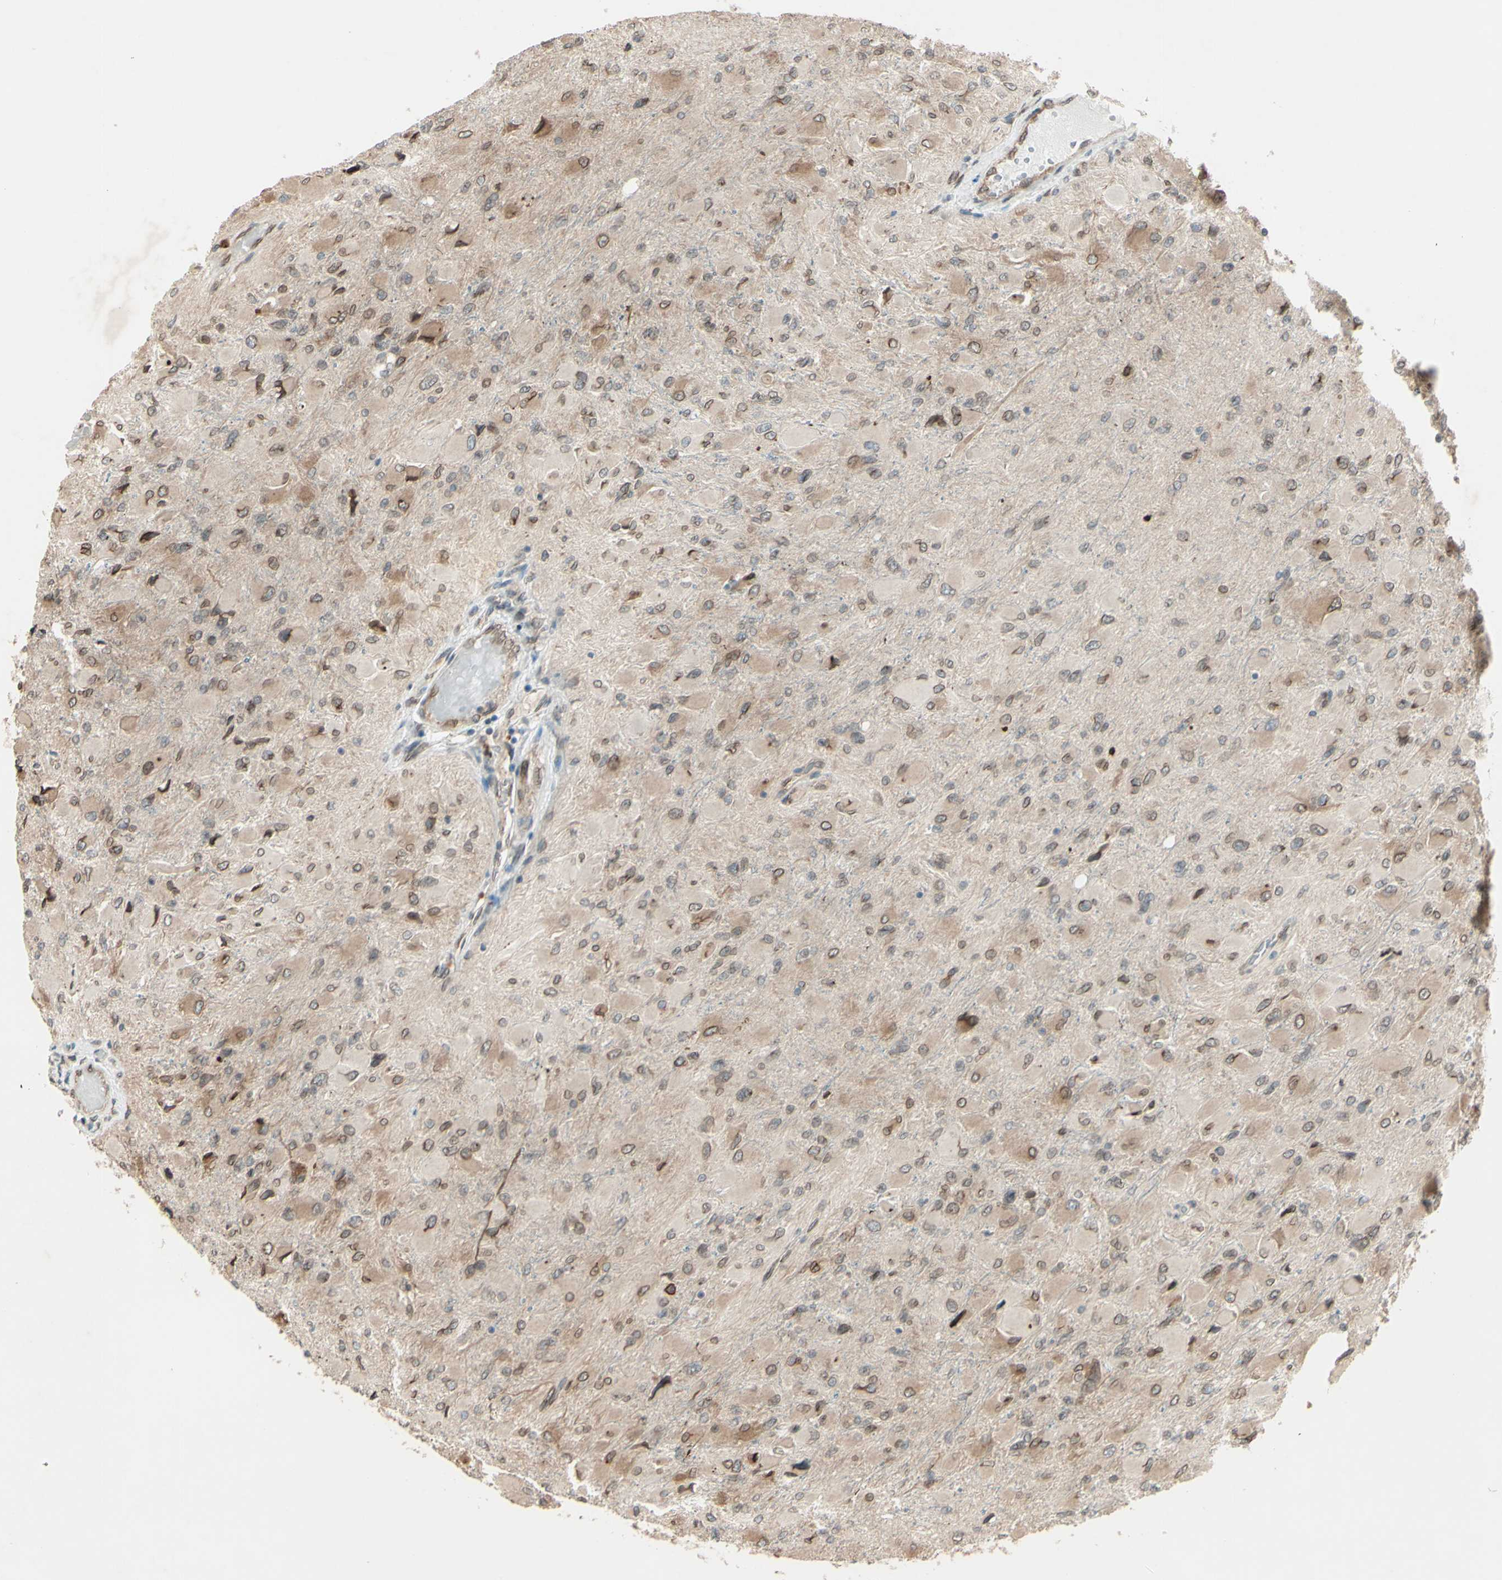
{"staining": {"intensity": "weak", "quantity": ">75%", "location": "cytoplasmic/membranous,nuclear"}, "tissue": "glioma", "cell_type": "Tumor cells", "image_type": "cancer", "snomed": [{"axis": "morphology", "description": "Glioma, malignant, High grade"}, {"axis": "topography", "description": "Cerebral cortex"}], "caption": "A photomicrograph showing weak cytoplasmic/membranous and nuclear staining in approximately >75% of tumor cells in glioma, as visualized by brown immunohistochemical staining.", "gene": "MLF2", "patient": {"sex": "female", "age": 36}}